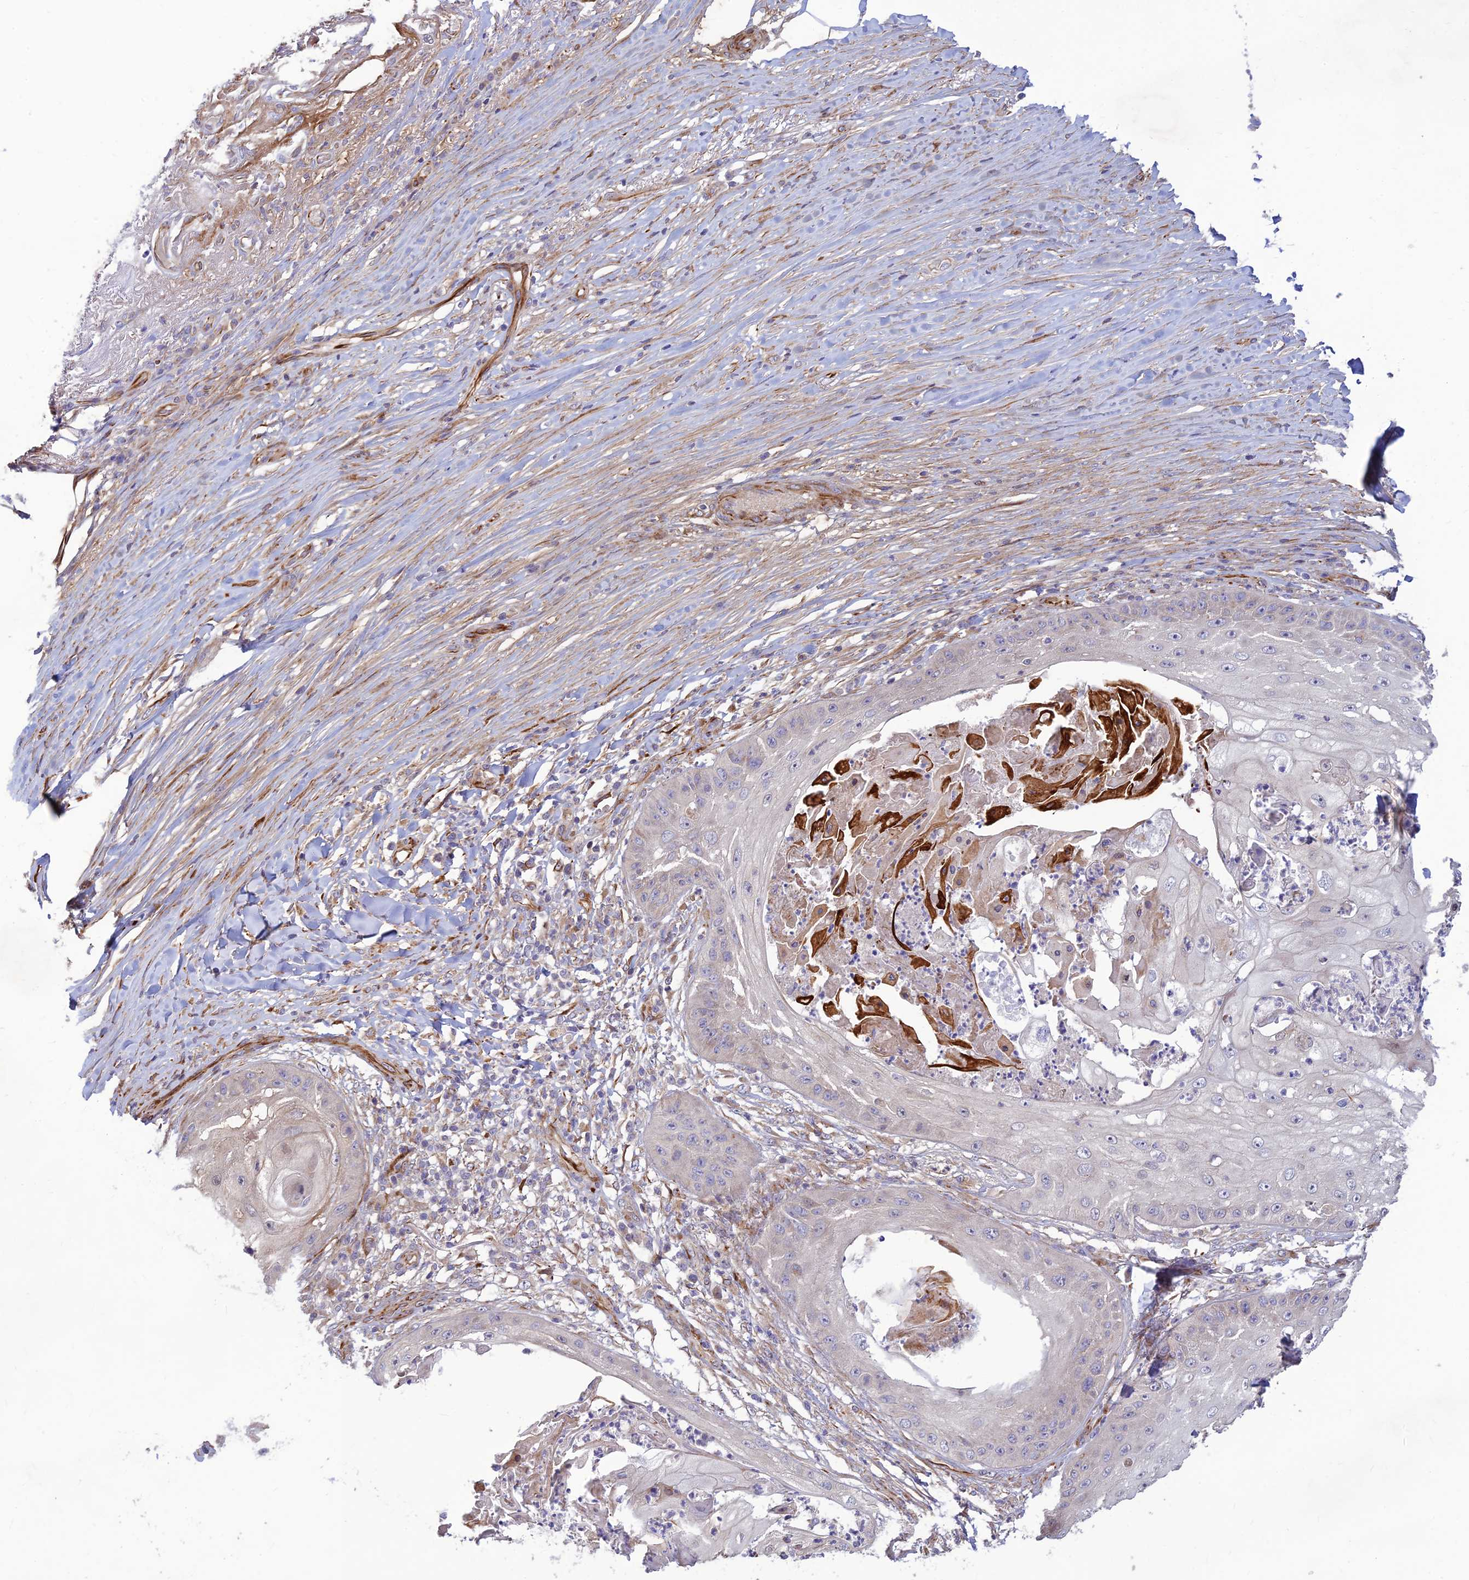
{"staining": {"intensity": "negative", "quantity": "none", "location": "none"}, "tissue": "skin cancer", "cell_type": "Tumor cells", "image_type": "cancer", "snomed": [{"axis": "morphology", "description": "Squamous cell carcinoma, NOS"}, {"axis": "topography", "description": "Skin"}], "caption": "This is an immunohistochemistry micrograph of human skin cancer (squamous cell carcinoma). There is no expression in tumor cells.", "gene": "ST8SIA5", "patient": {"sex": "male", "age": 70}}